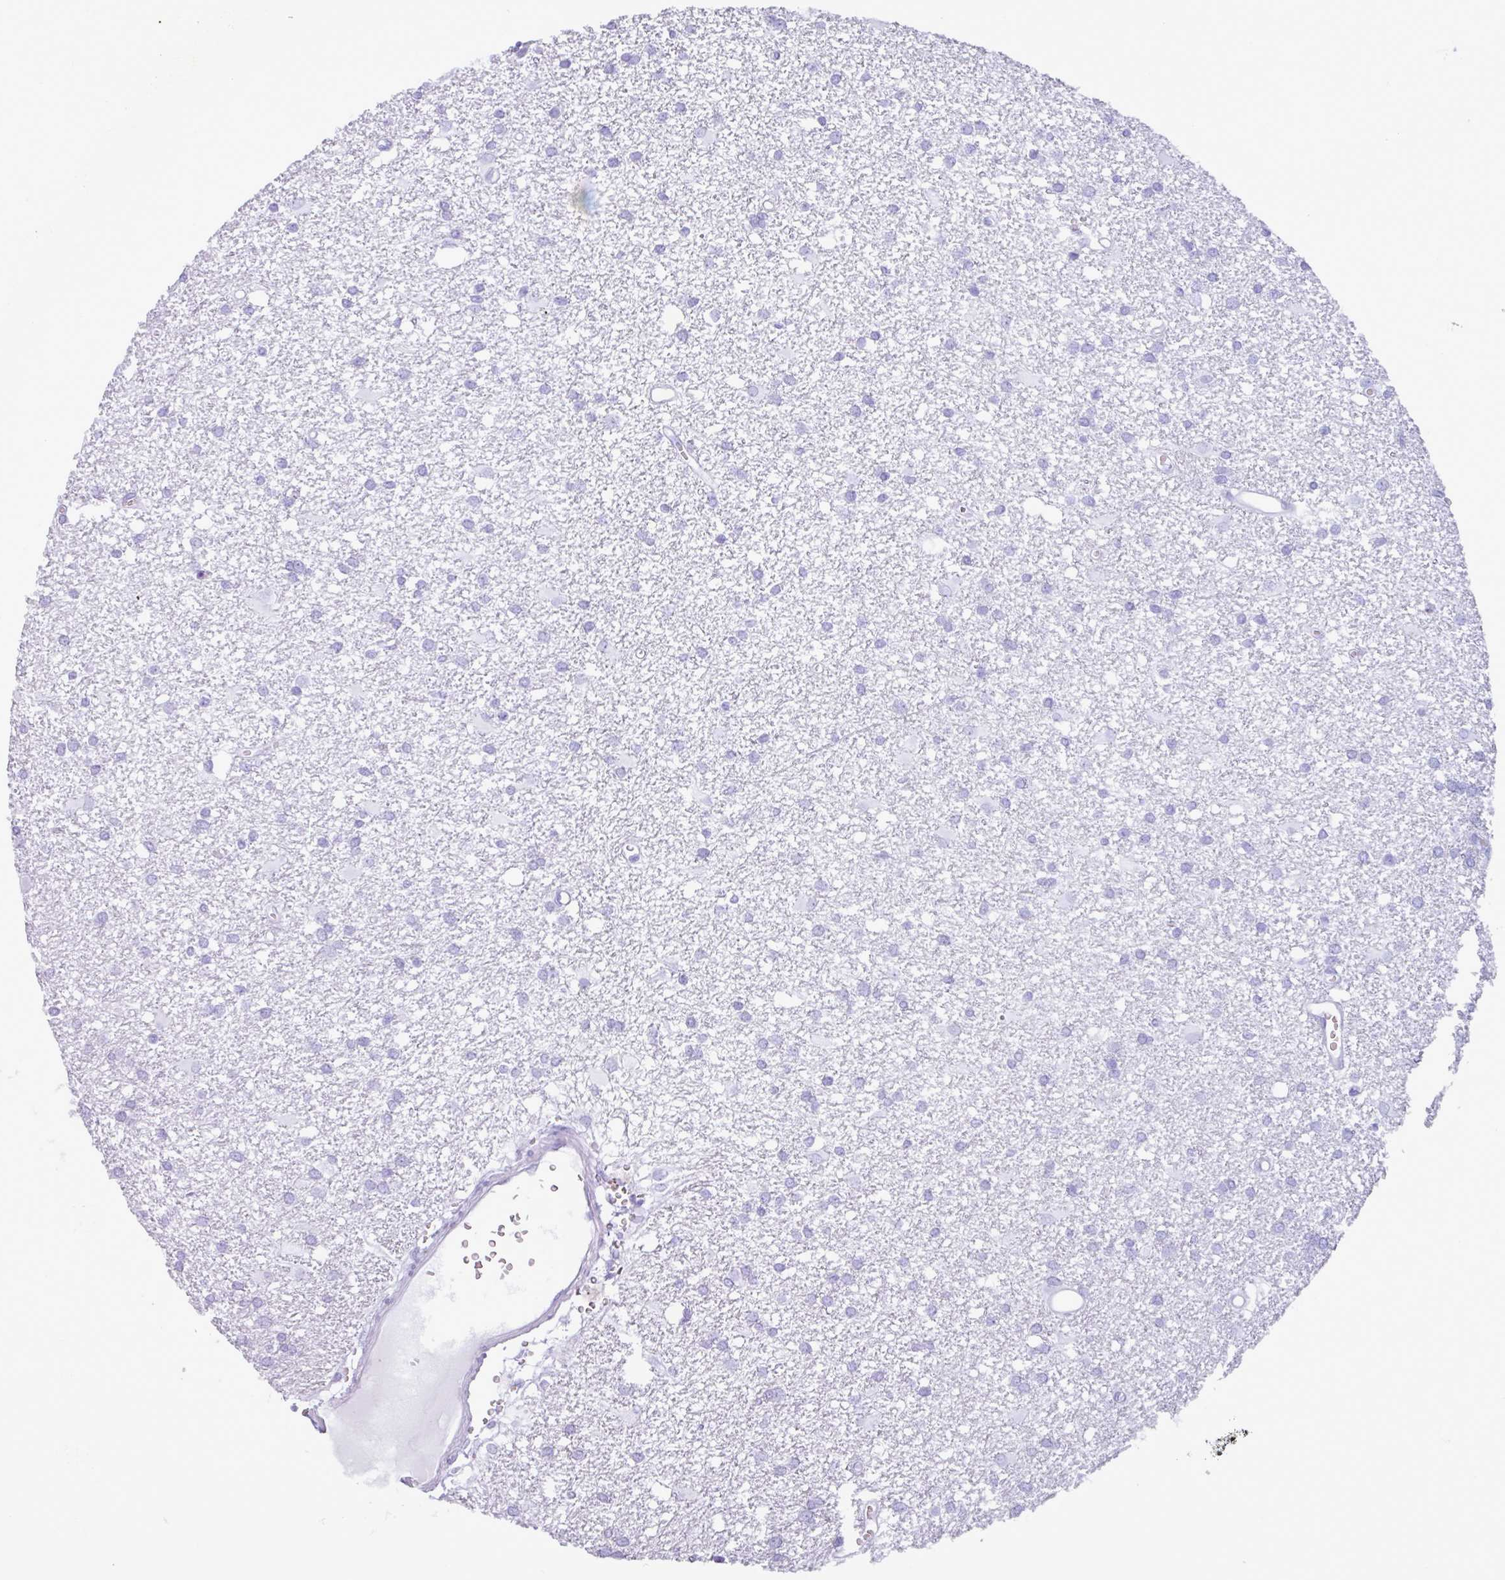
{"staining": {"intensity": "moderate", "quantity": "<25%", "location": "nuclear"}, "tissue": "glioma", "cell_type": "Tumor cells", "image_type": "cancer", "snomed": [{"axis": "morphology", "description": "Glioma, malignant, High grade"}, {"axis": "topography", "description": "Brain"}], "caption": "The photomicrograph exhibits immunohistochemical staining of malignant glioma (high-grade). There is moderate nuclear positivity is identified in about <25% of tumor cells.", "gene": "PPP1R35", "patient": {"sex": "male", "age": 48}}